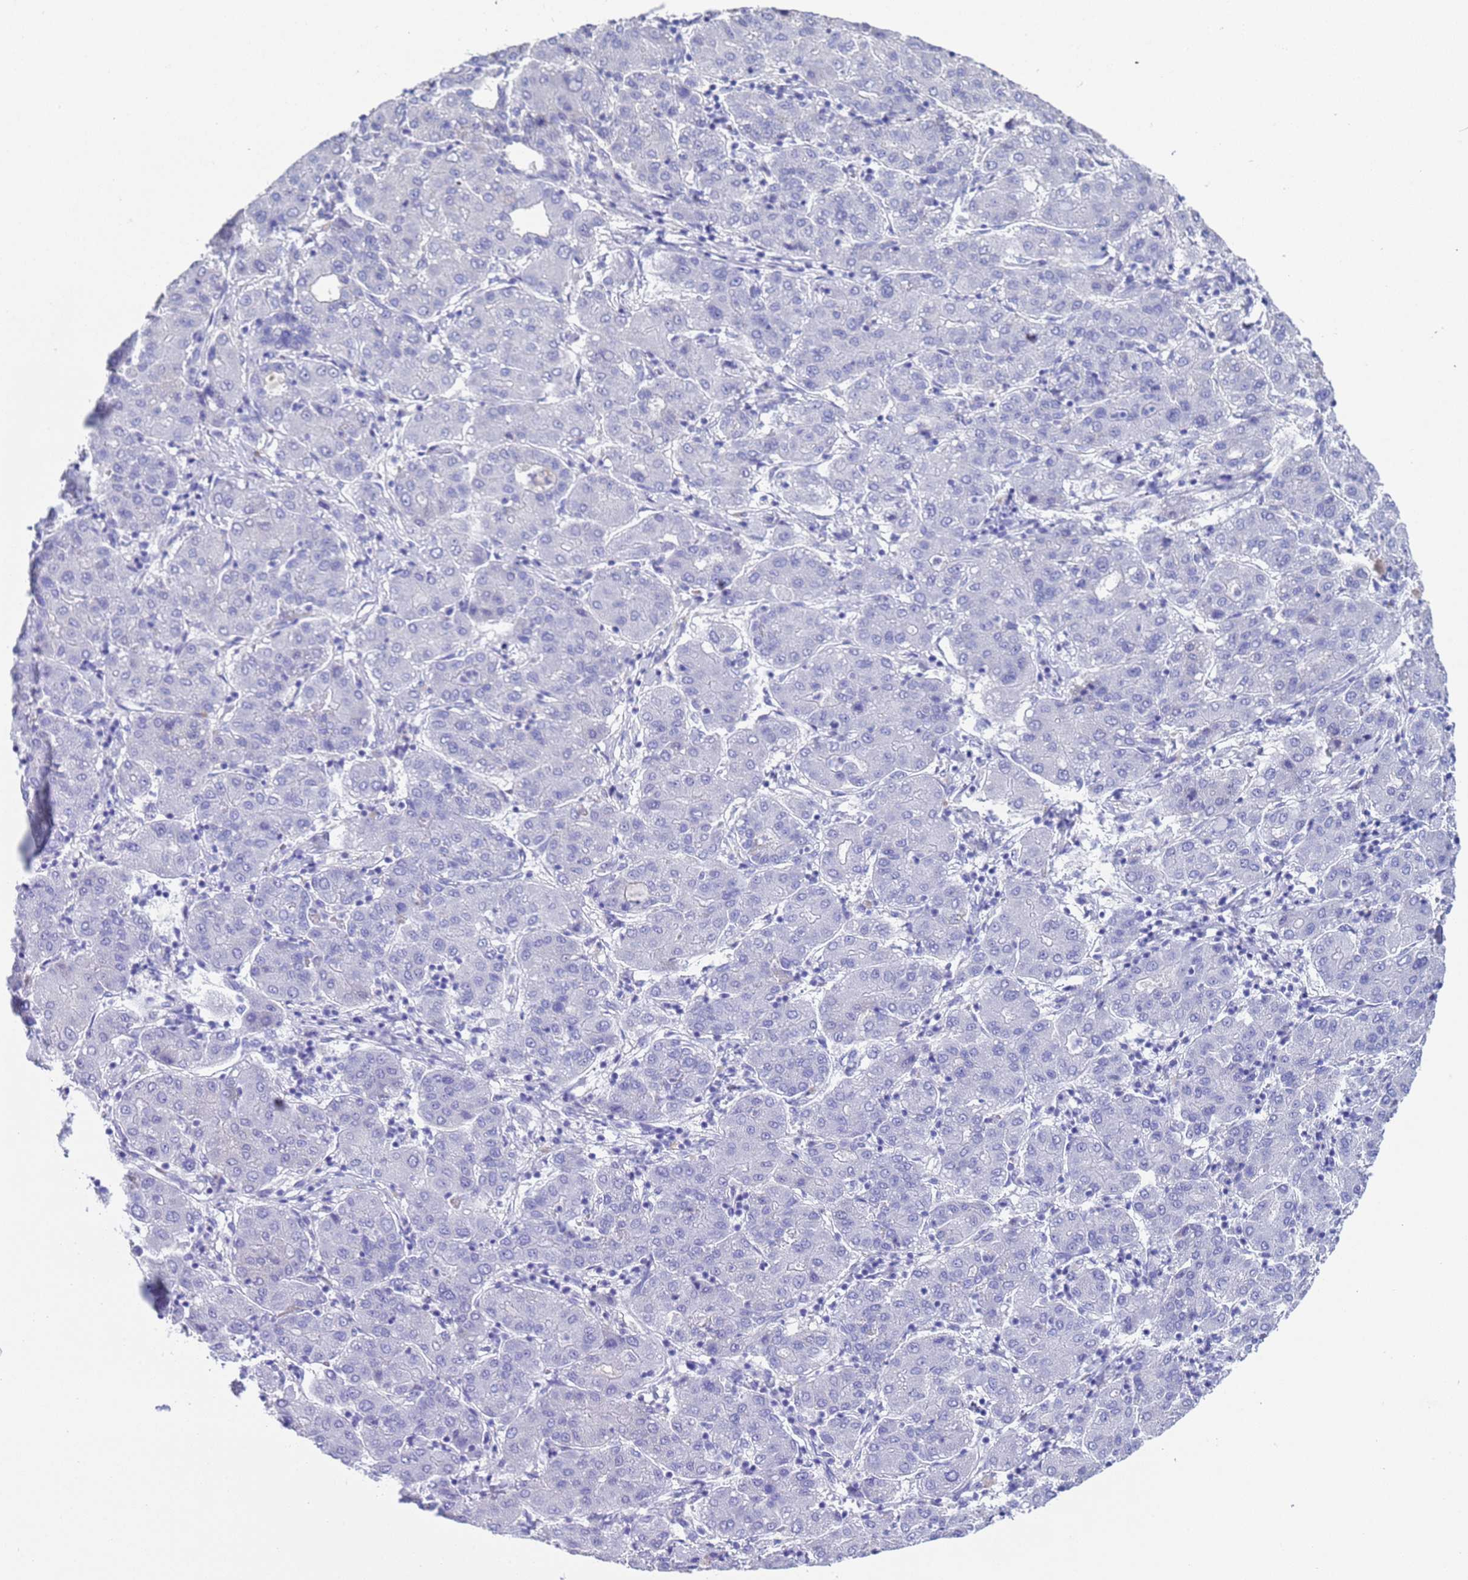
{"staining": {"intensity": "negative", "quantity": "none", "location": "none"}, "tissue": "liver cancer", "cell_type": "Tumor cells", "image_type": "cancer", "snomed": [{"axis": "morphology", "description": "Carcinoma, Hepatocellular, NOS"}, {"axis": "topography", "description": "Liver"}], "caption": "IHC histopathology image of human liver cancer (hepatocellular carcinoma) stained for a protein (brown), which exhibits no positivity in tumor cells.", "gene": "CKM", "patient": {"sex": "male", "age": 65}}